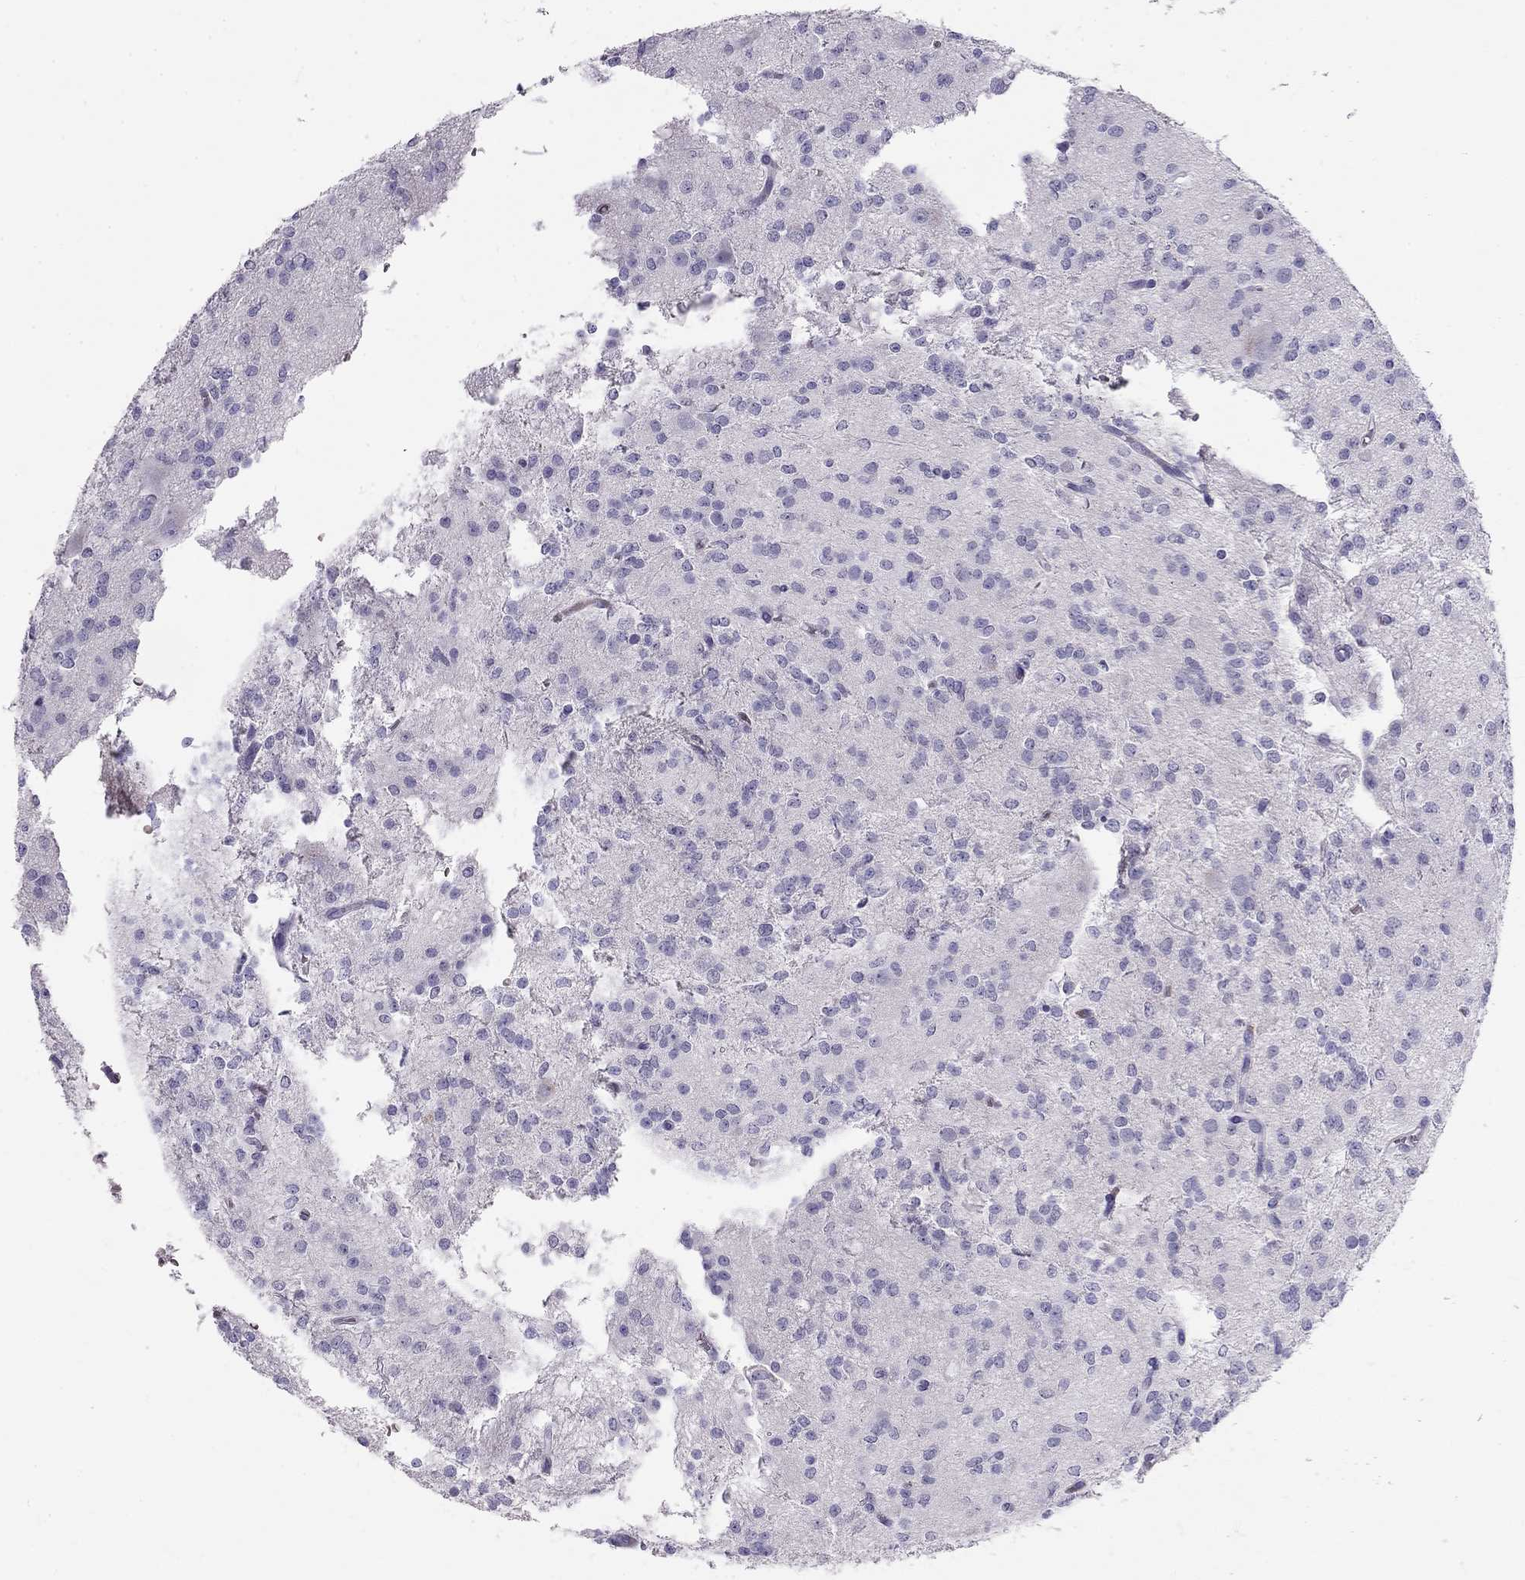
{"staining": {"intensity": "negative", "quantity": "none", "location": "none"}, "tissue": "glioma", "cell_type": "Tumor cells", "image_type": "cancer", "snomed": [{"axis": "morphology", "description": "Glioma, malignant, Low grade"}, {"axis": "topography", "description": "Brain"}], "caption": "Malignant low-grade glioma was stained to show a protein in brown. There is no significant positivity in tumor cells.", "gene": "RHD", "patient": {"sex": "male", "age": 27}}